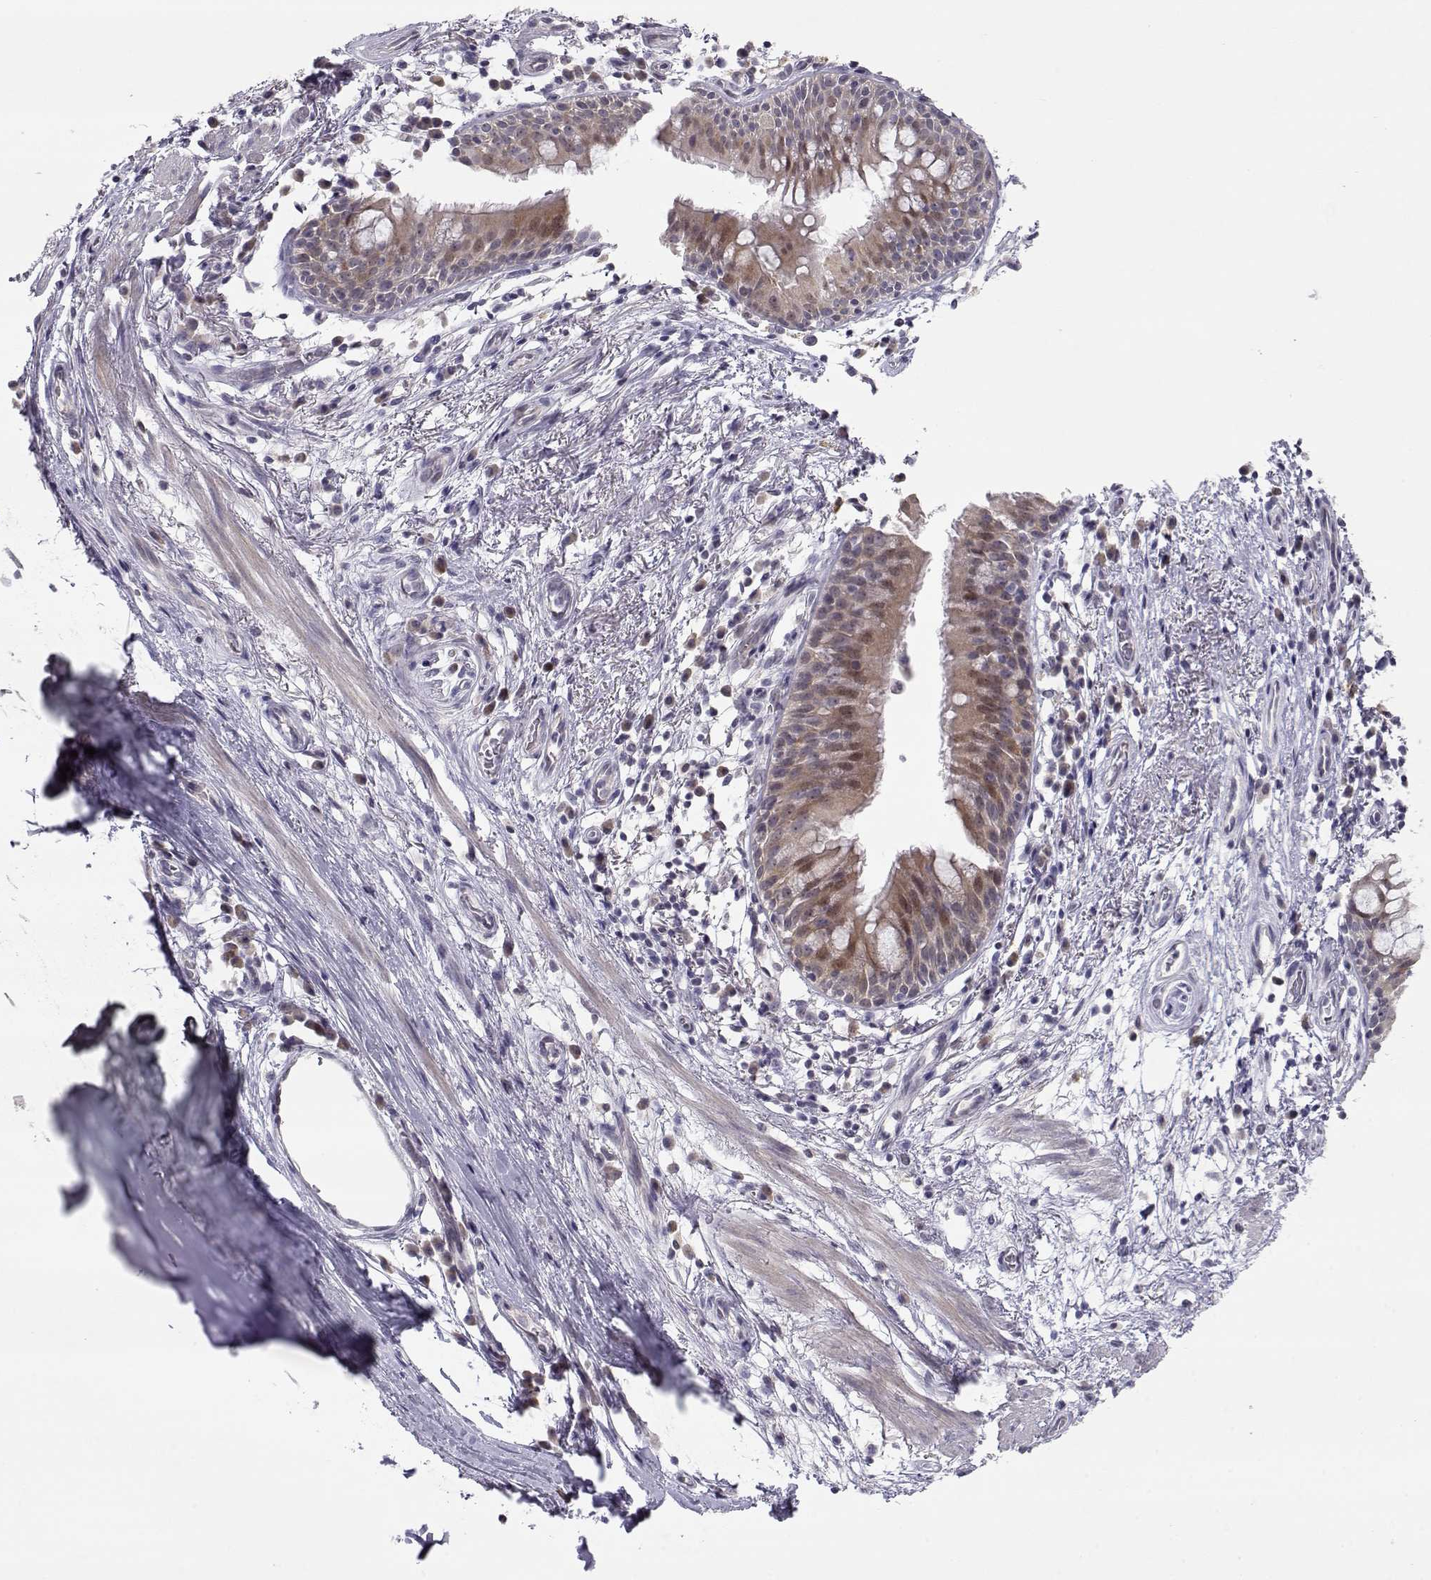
{"staining": {"intensity": "weak", "quantity": "<25%", "location": "cytoplasmic/membranous"}, "tissue": "bronchus", "cell_type": "Respiratory epithelial cells", "image_type": "normal", "snomed": [{"axis": "morphology", "description": "Normal tissue, NOS"}, {"axis": "topography", "description": "Cartilage tissue"}, {"axis": "topography", "description": "Bronchus"}], "caption": "This is an IHC micrograph of unremarkable human bronchus. There is no expression in respiratory epithelial cells.", "gene": "NPVF", "patient": {"sex": "male", "age": 58}}